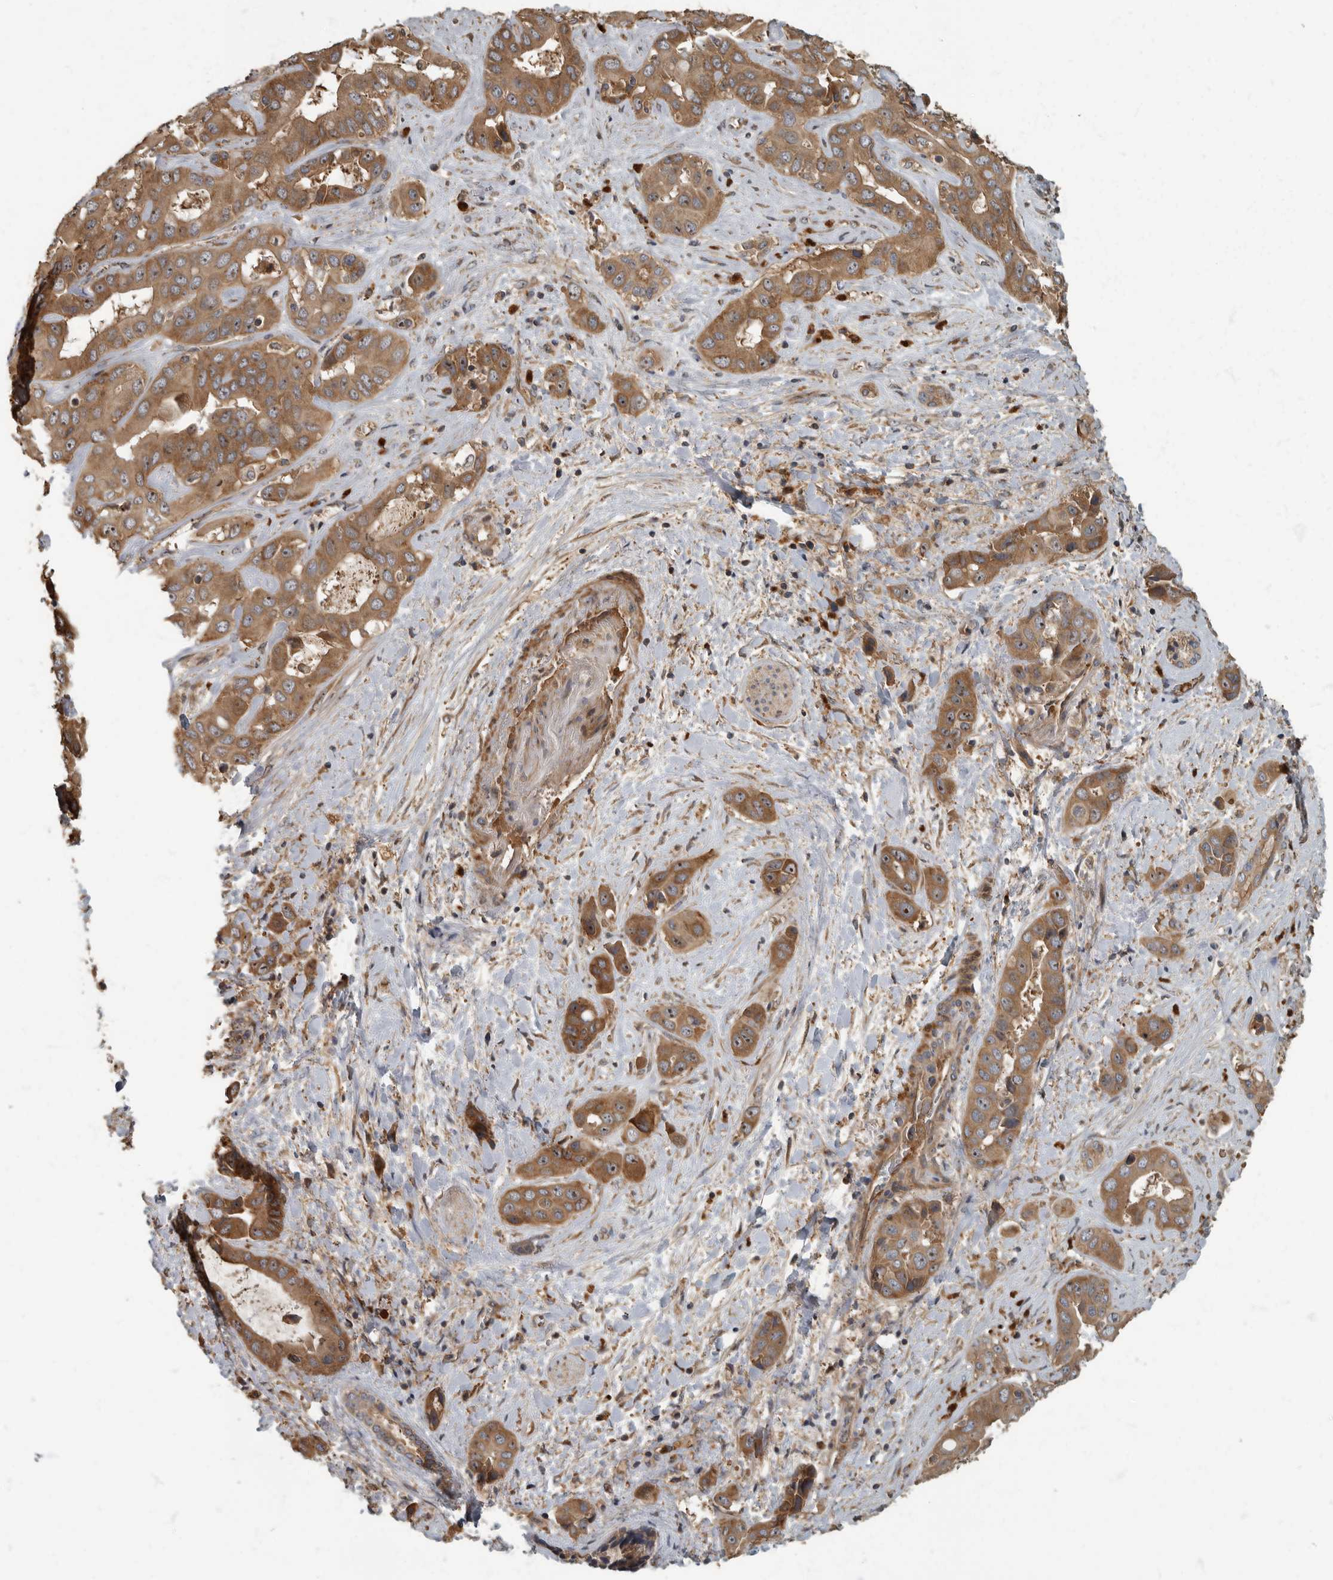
{"staining": {"intensity": "moderate", "quantity": ">75%", "location": "cytoplasmic/membranous,nuclear"}, "tissue": "liver cancer", "cell_type": "Tumor cells", "image_type": "cancer", "snomed": [{"axis": "morphology", "description": "Cholangiocarcinoma"}, {"axis": "topography", "description": "Liver"}], "caption": "Liver cancer (cholangiocarcinoma) tissue demonstrates moderate cytoplasmic/membranous and nuclear expression in approximately >75% of tumor cells, visualized by immunohistochemistry.", "gene": "DAAM1", "patient": {"sex": "female", "age": 52}}